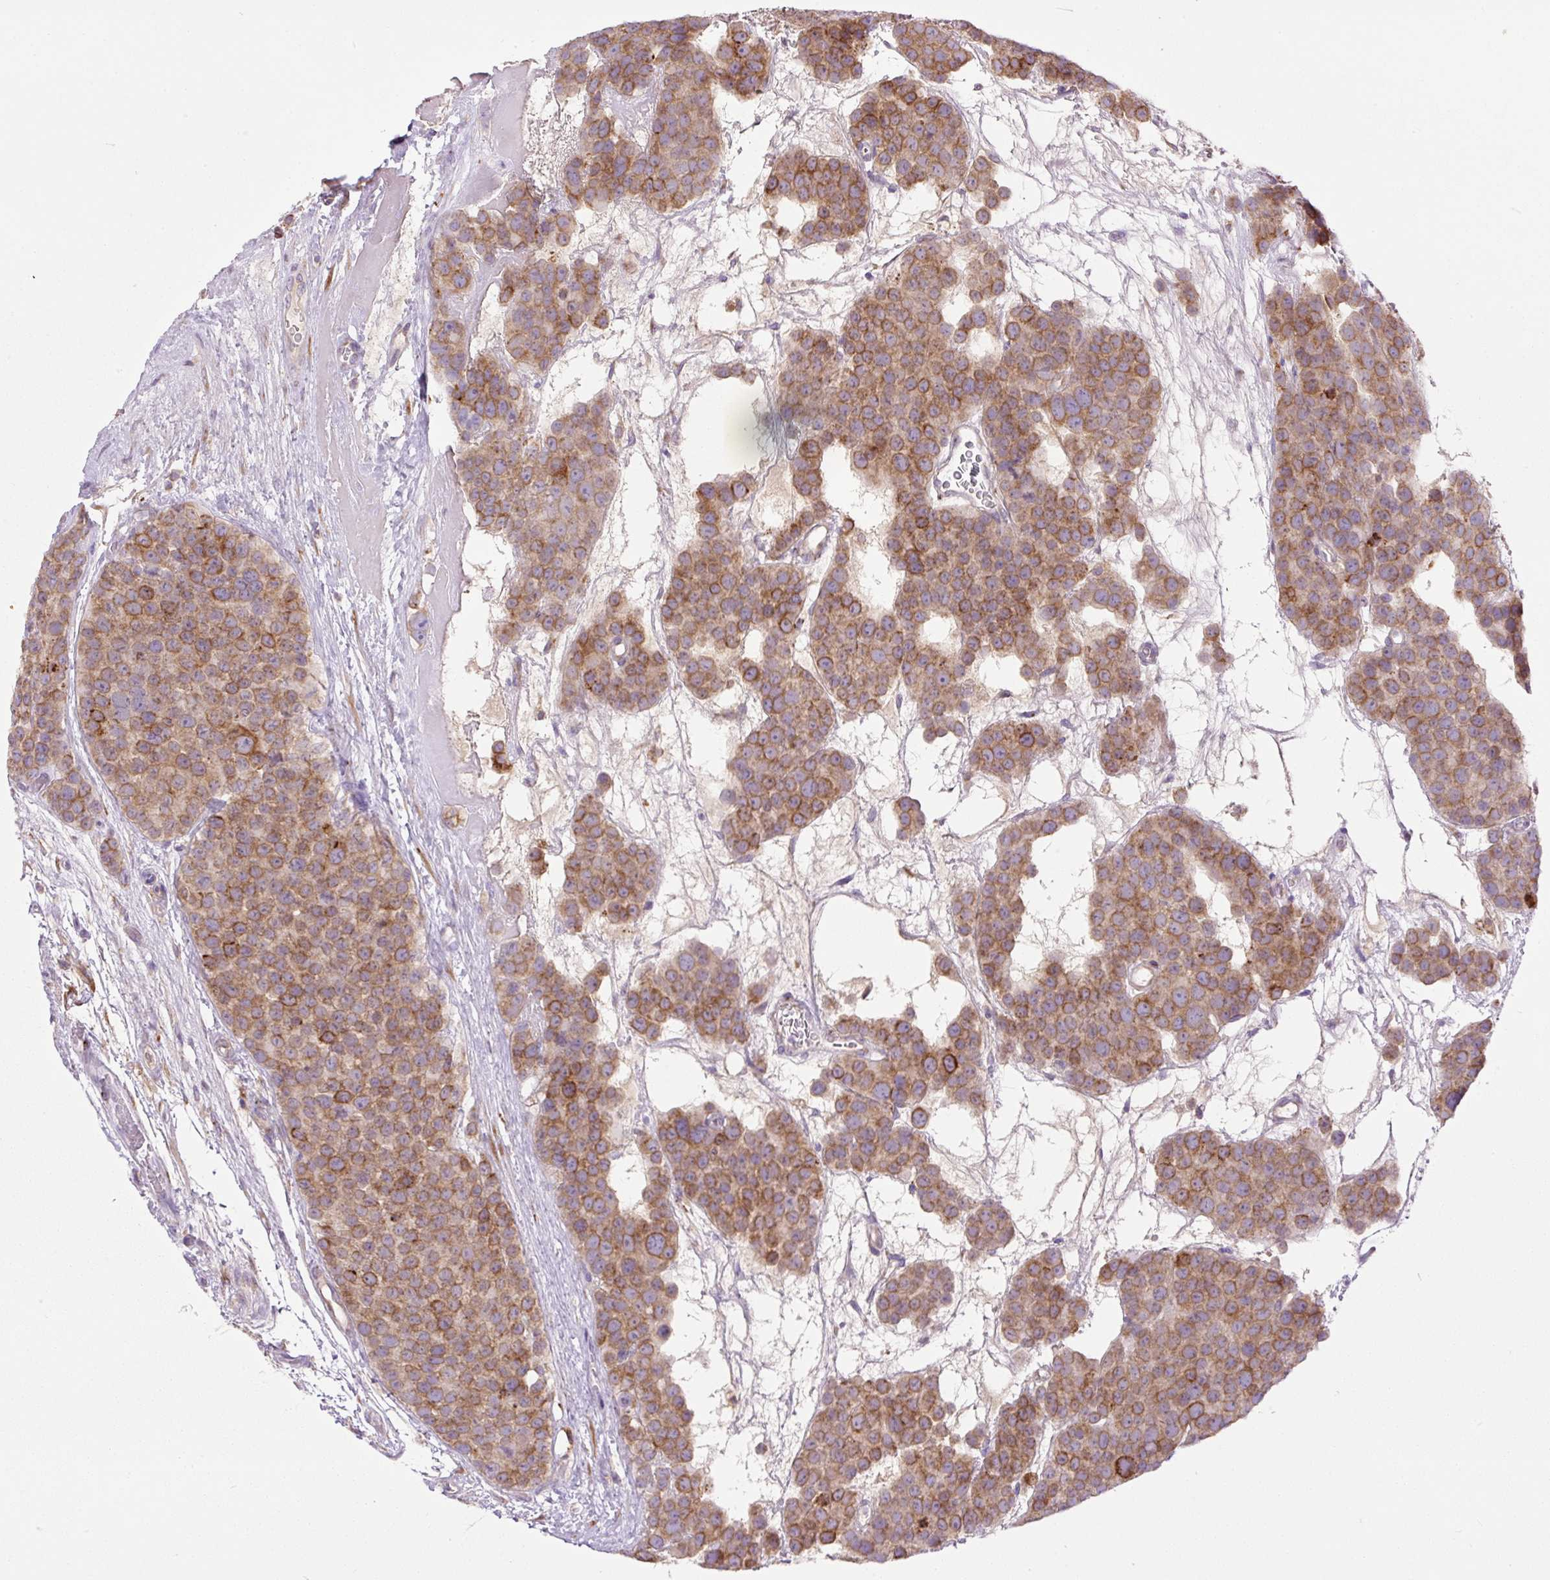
{"staining": {"intensity": "moderate", "quantity": ">75%", "location": "cytoplasmic/membranous"}, "tissue": "testis cancer", "cell_type": "Tumor cells", "image_type": "cancer", "snomed": [{"axis": "morphology", "description": "Seminoma, NOS"}, {"axis": "topography", "description": "Testis"}], "caption": "Testis cancer (seminoma) stained with immunohistochemistry (IHC) demonstrates moderate cytoplasmic/membranous expression in about >75% of tumor cells.", "gene": "POFUT1", "patient": {"sex": "male", "age": 71}}